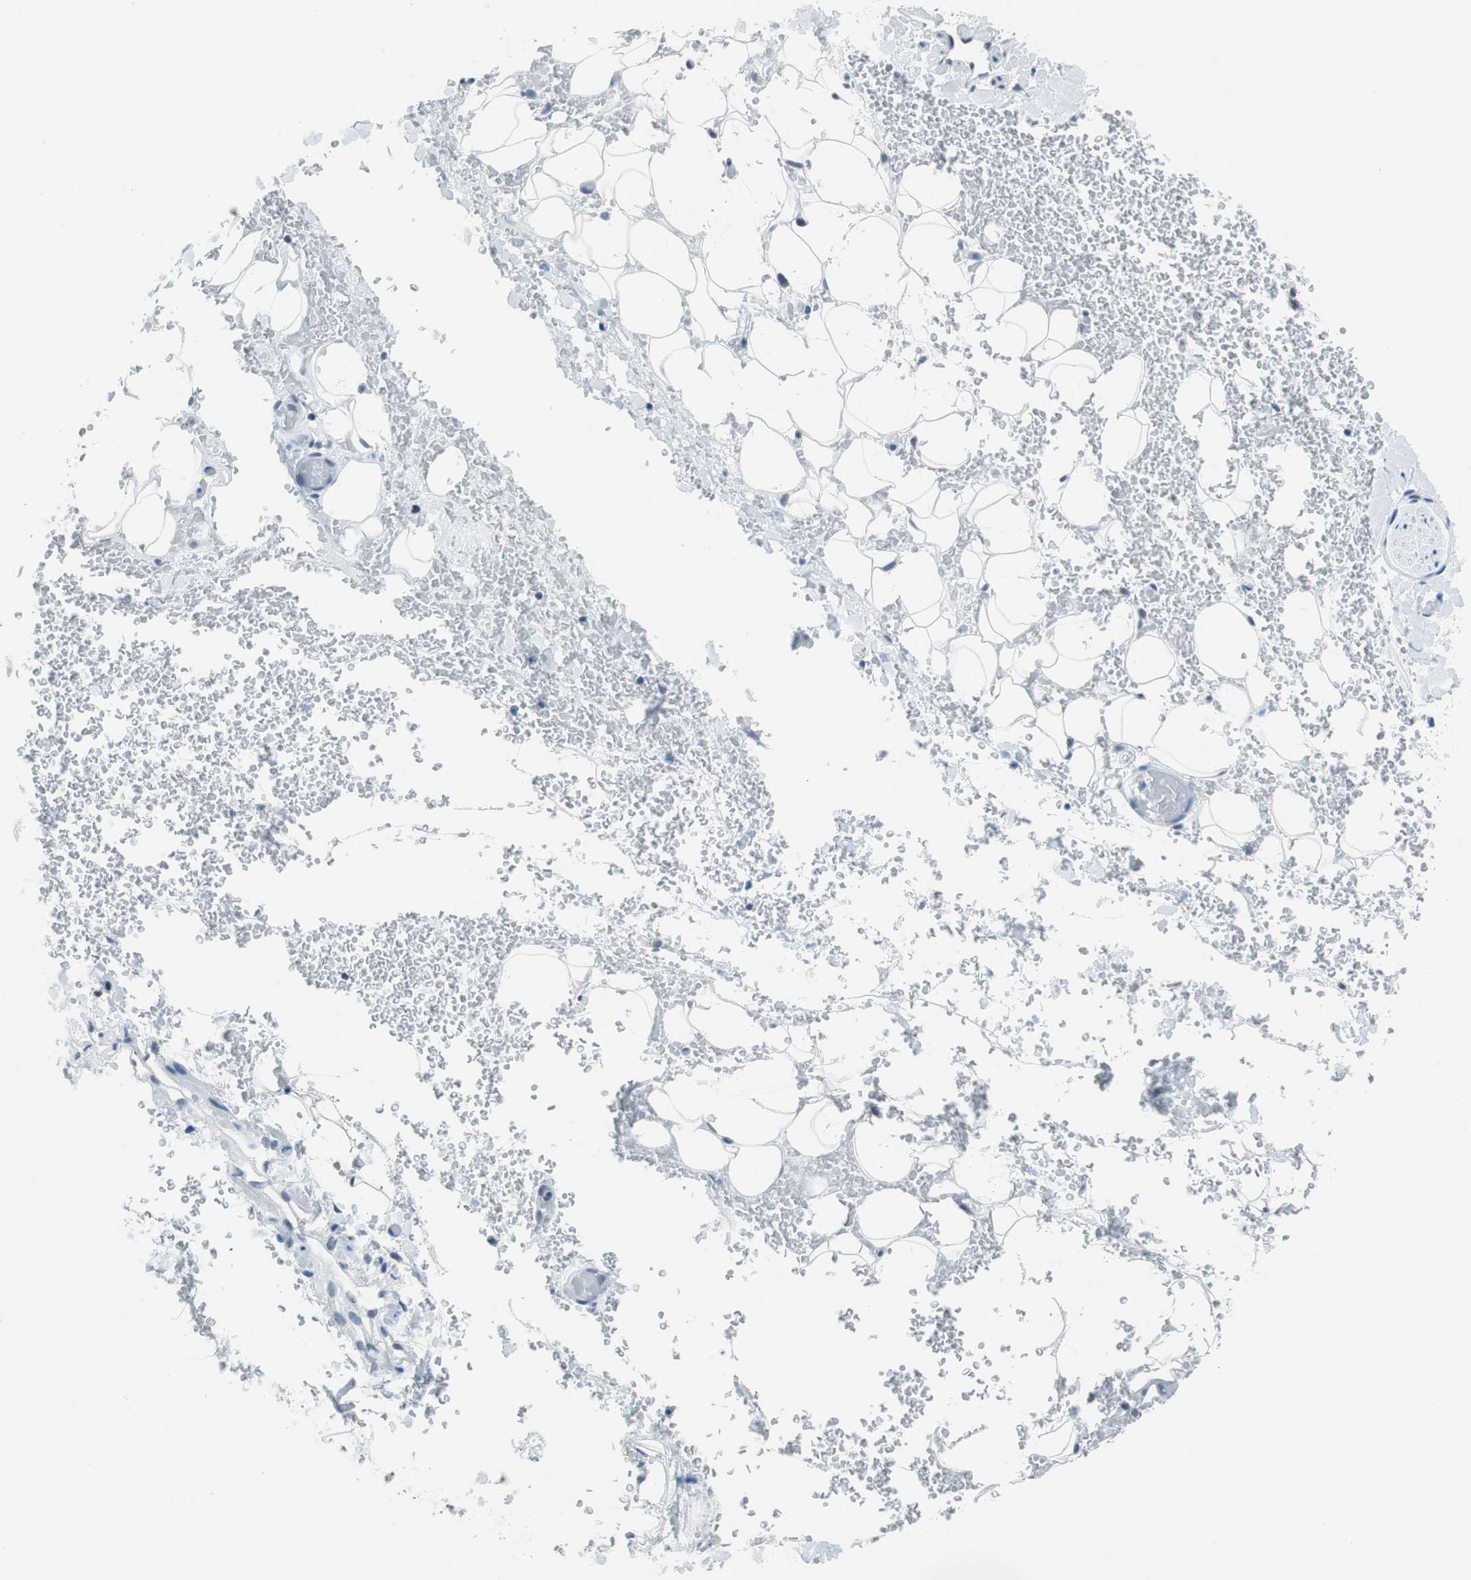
{"staining": {"intensity": "weak", "quantity": ">75%", "location": "nuclear"}, "tissue": "adipose tissue", "cell_type": "Adipocytes", "image_type": "normal", "snomed": [{"axis": "morphology", "description": "Normal tissue, NOS"}, {"axis": "morphology", "description": "Inflammation, NOS"}, {"axis": "topography", "description": "Breast"}], "caption": "A photomicrograph of adipose tissue stained for a protein exhibits weak nuclear brown staining in adipocytes. (Brightfield microscopy of DAB IHC at high magnification).", "gene": "HDAC3", "patient": {"sex": "female", "age": 65}}